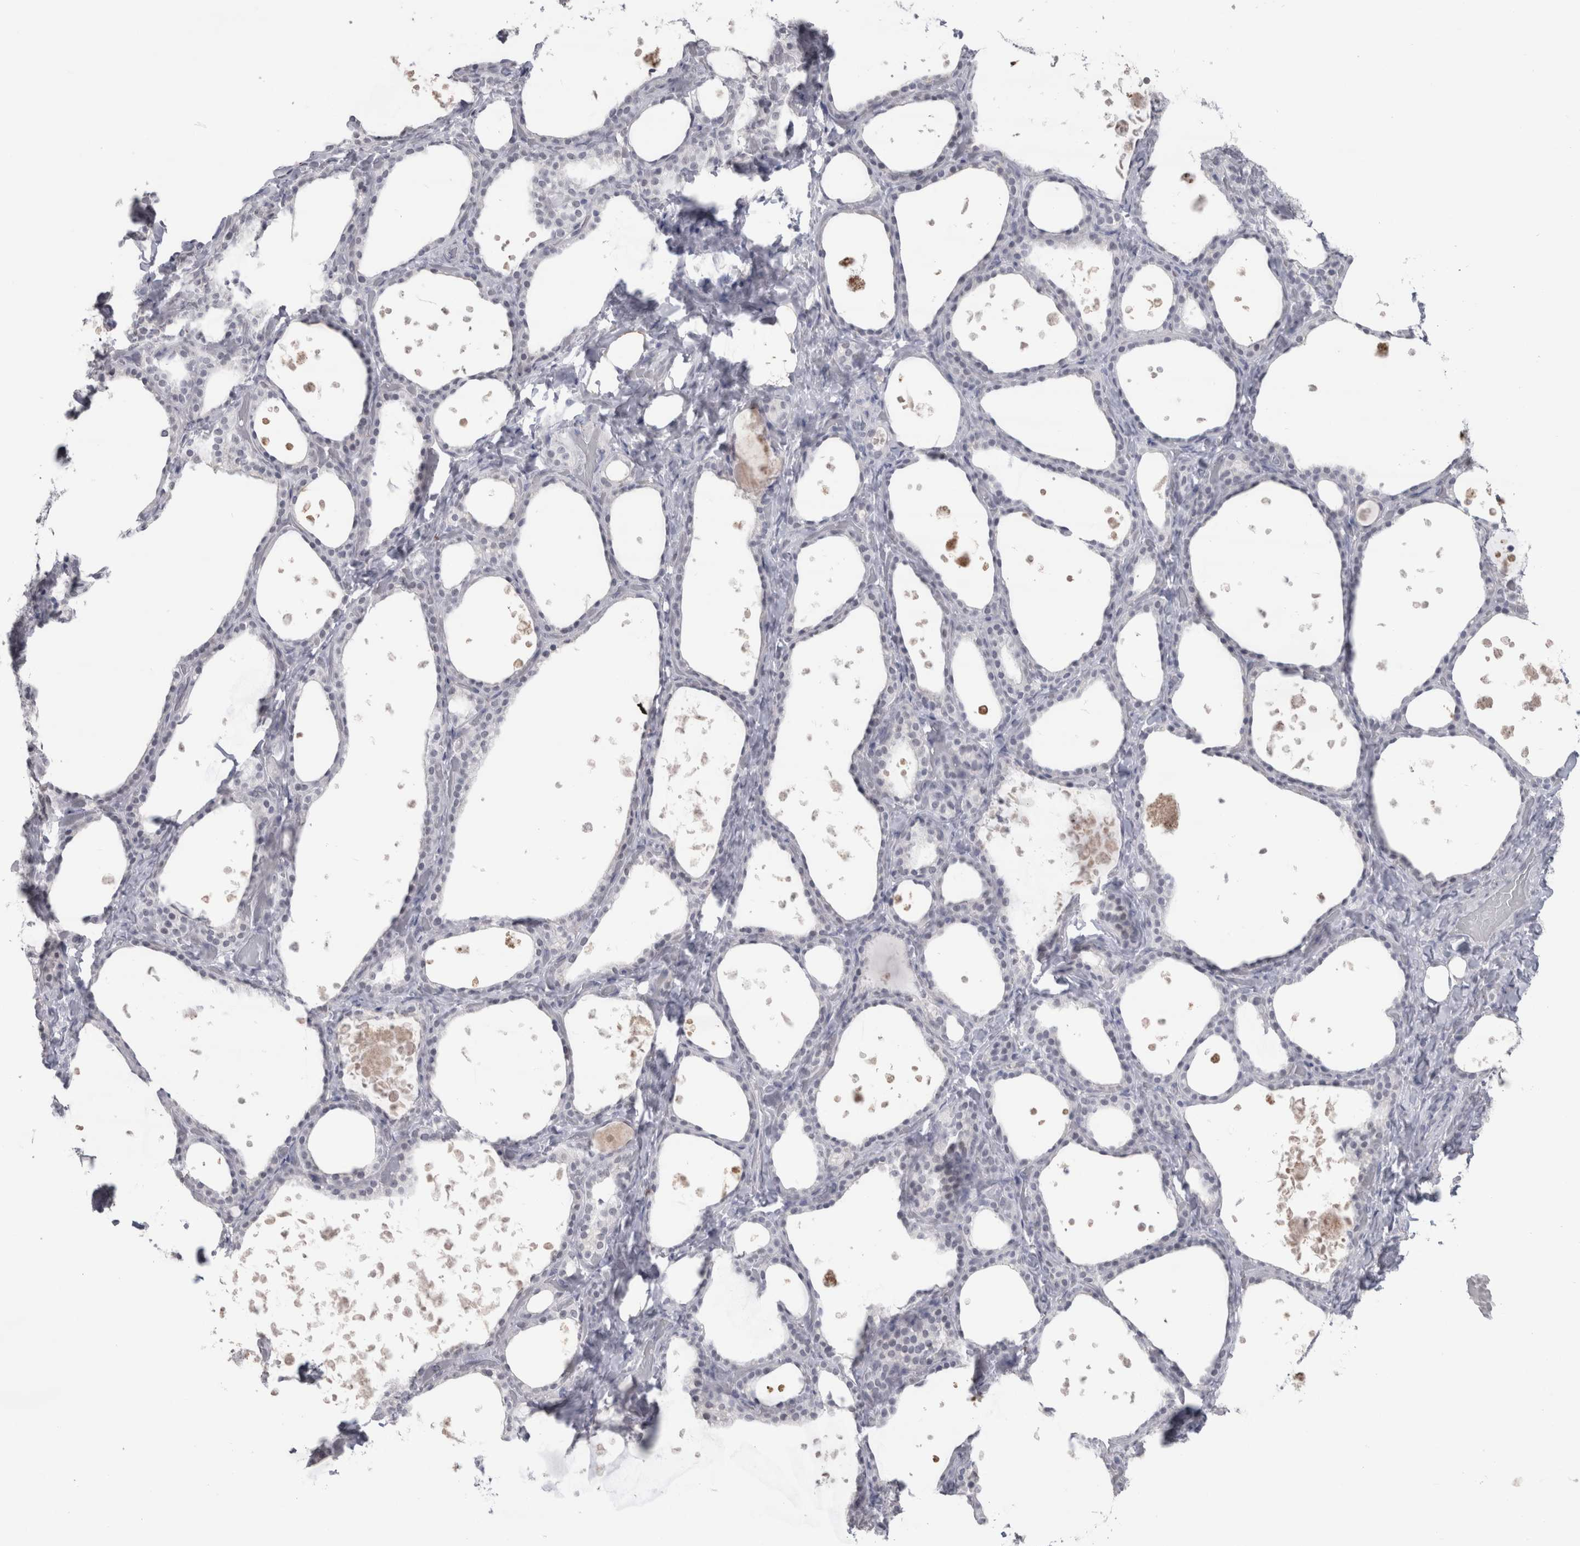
{"staining": {"intensity": "negative", "quantity": "none", "location": "none"}, "tissue": "thyroid gland", "cell_type": "Glandular cells", "image_type": "normal", "snomed": [{"axis": "morphology", "description": "Normal tissue, NOS"}, {"axis": "topography", "description": "Thyroid gland"}], "caption": "Glandular cells show no significant expression in unremarkable thyroid gland. (DAB immunohistochemistry visualized using brightfield microscopy, high magnification).", "gene": "CDH17", "patient": {"sex": "female", "age": 44}}